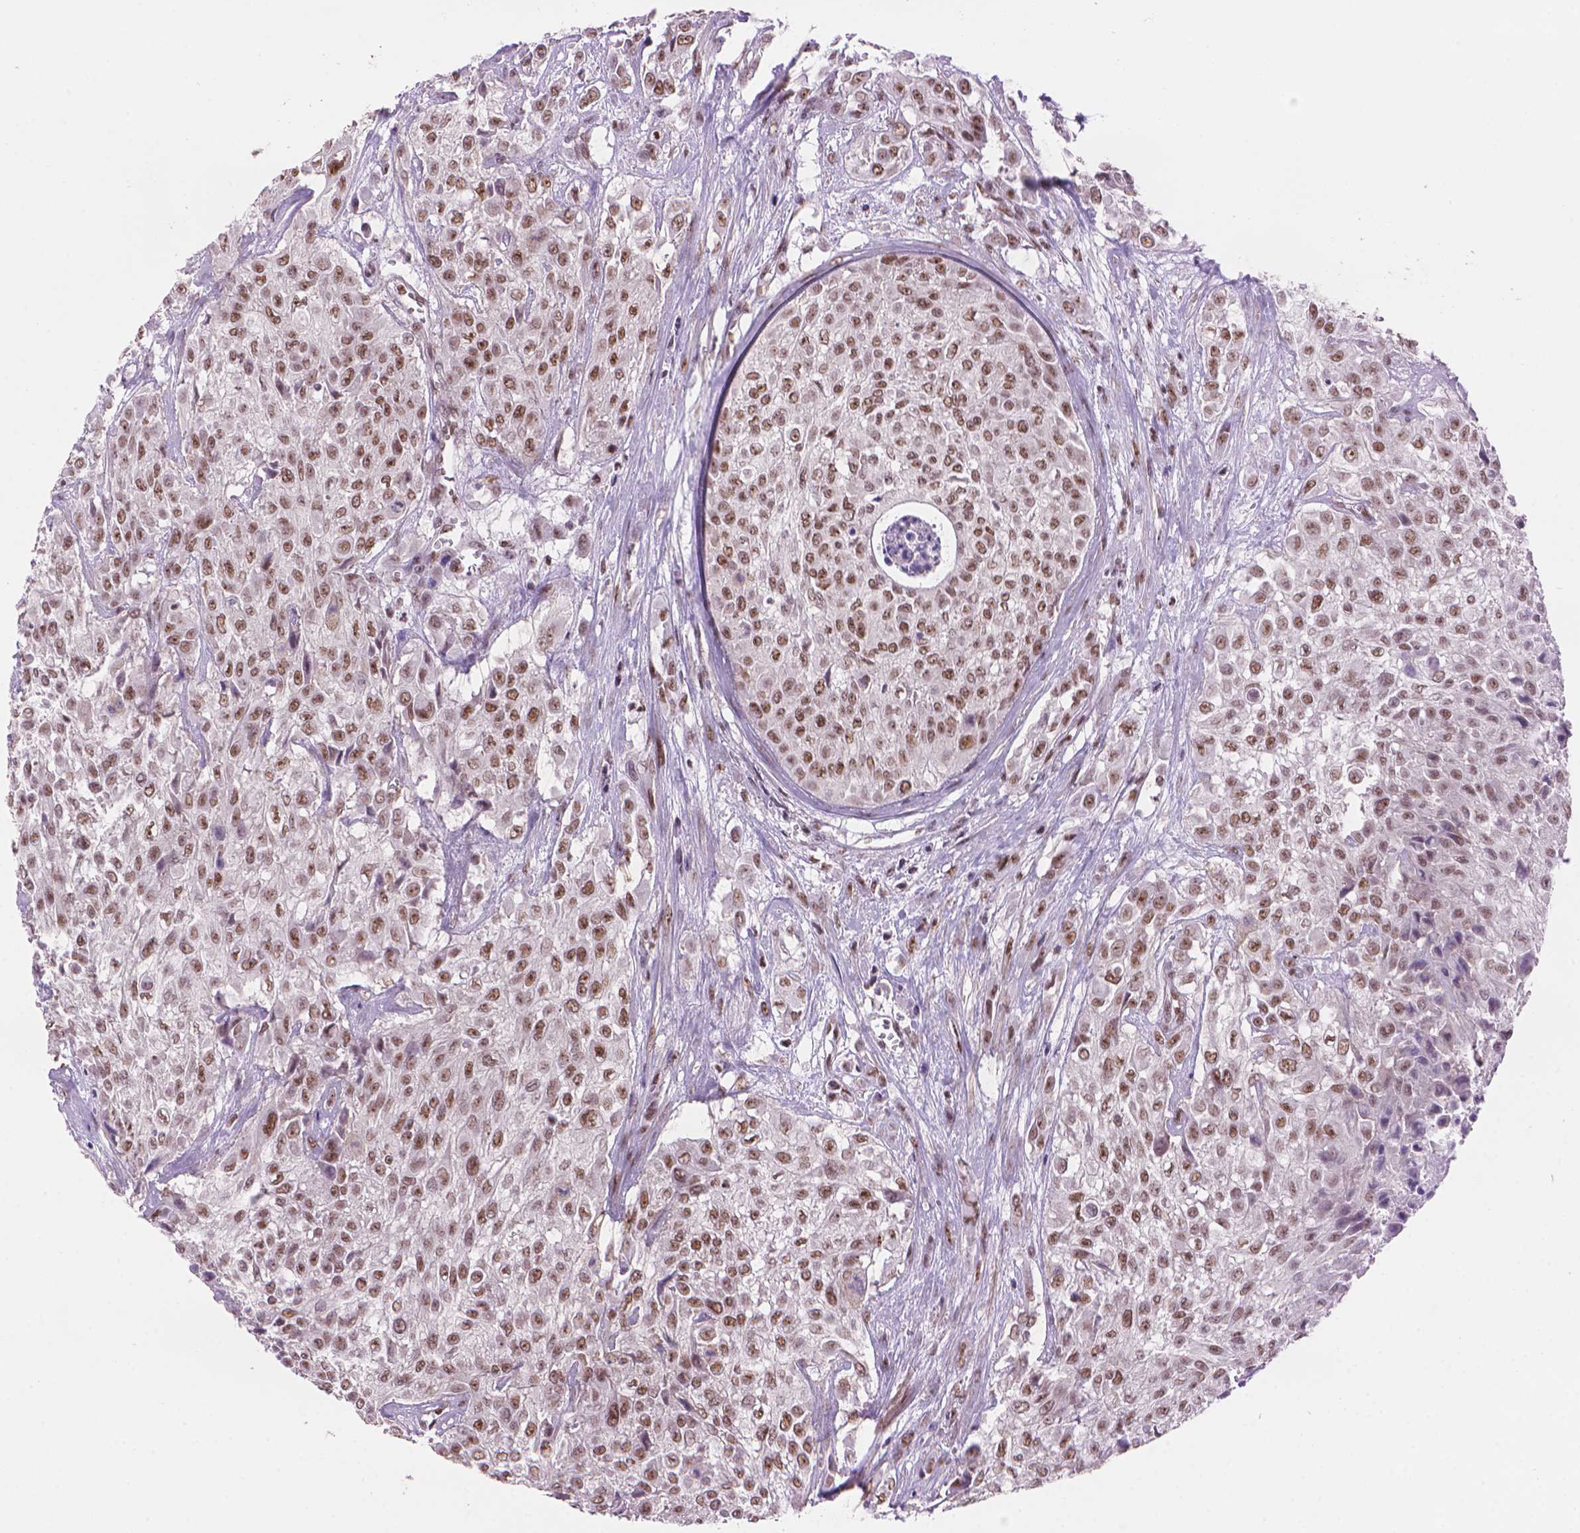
{"staining": {"intensity": "moderate", "quantity": ">75%", "location": "nuclear"}, "tissue": "urothelial cancer", "cell_type": "Tumor cells", "image_type": "cancer", "snomed": [{"axis": "morphology", "description": "Urothelial carcinoma, High grade"}, {"axis": "topography", "description": "Urinary bladder"}], "caption": "A high-resolution image shows IHC staining of urothelial cancer, which shows moderate nuclear expression in approximately >75% of tumor cells. (DAB IHC, brown staining for protein, blue staining for nuclei).", "gene": "UBN1", "patient": {"sex": "male", "age": 57}}